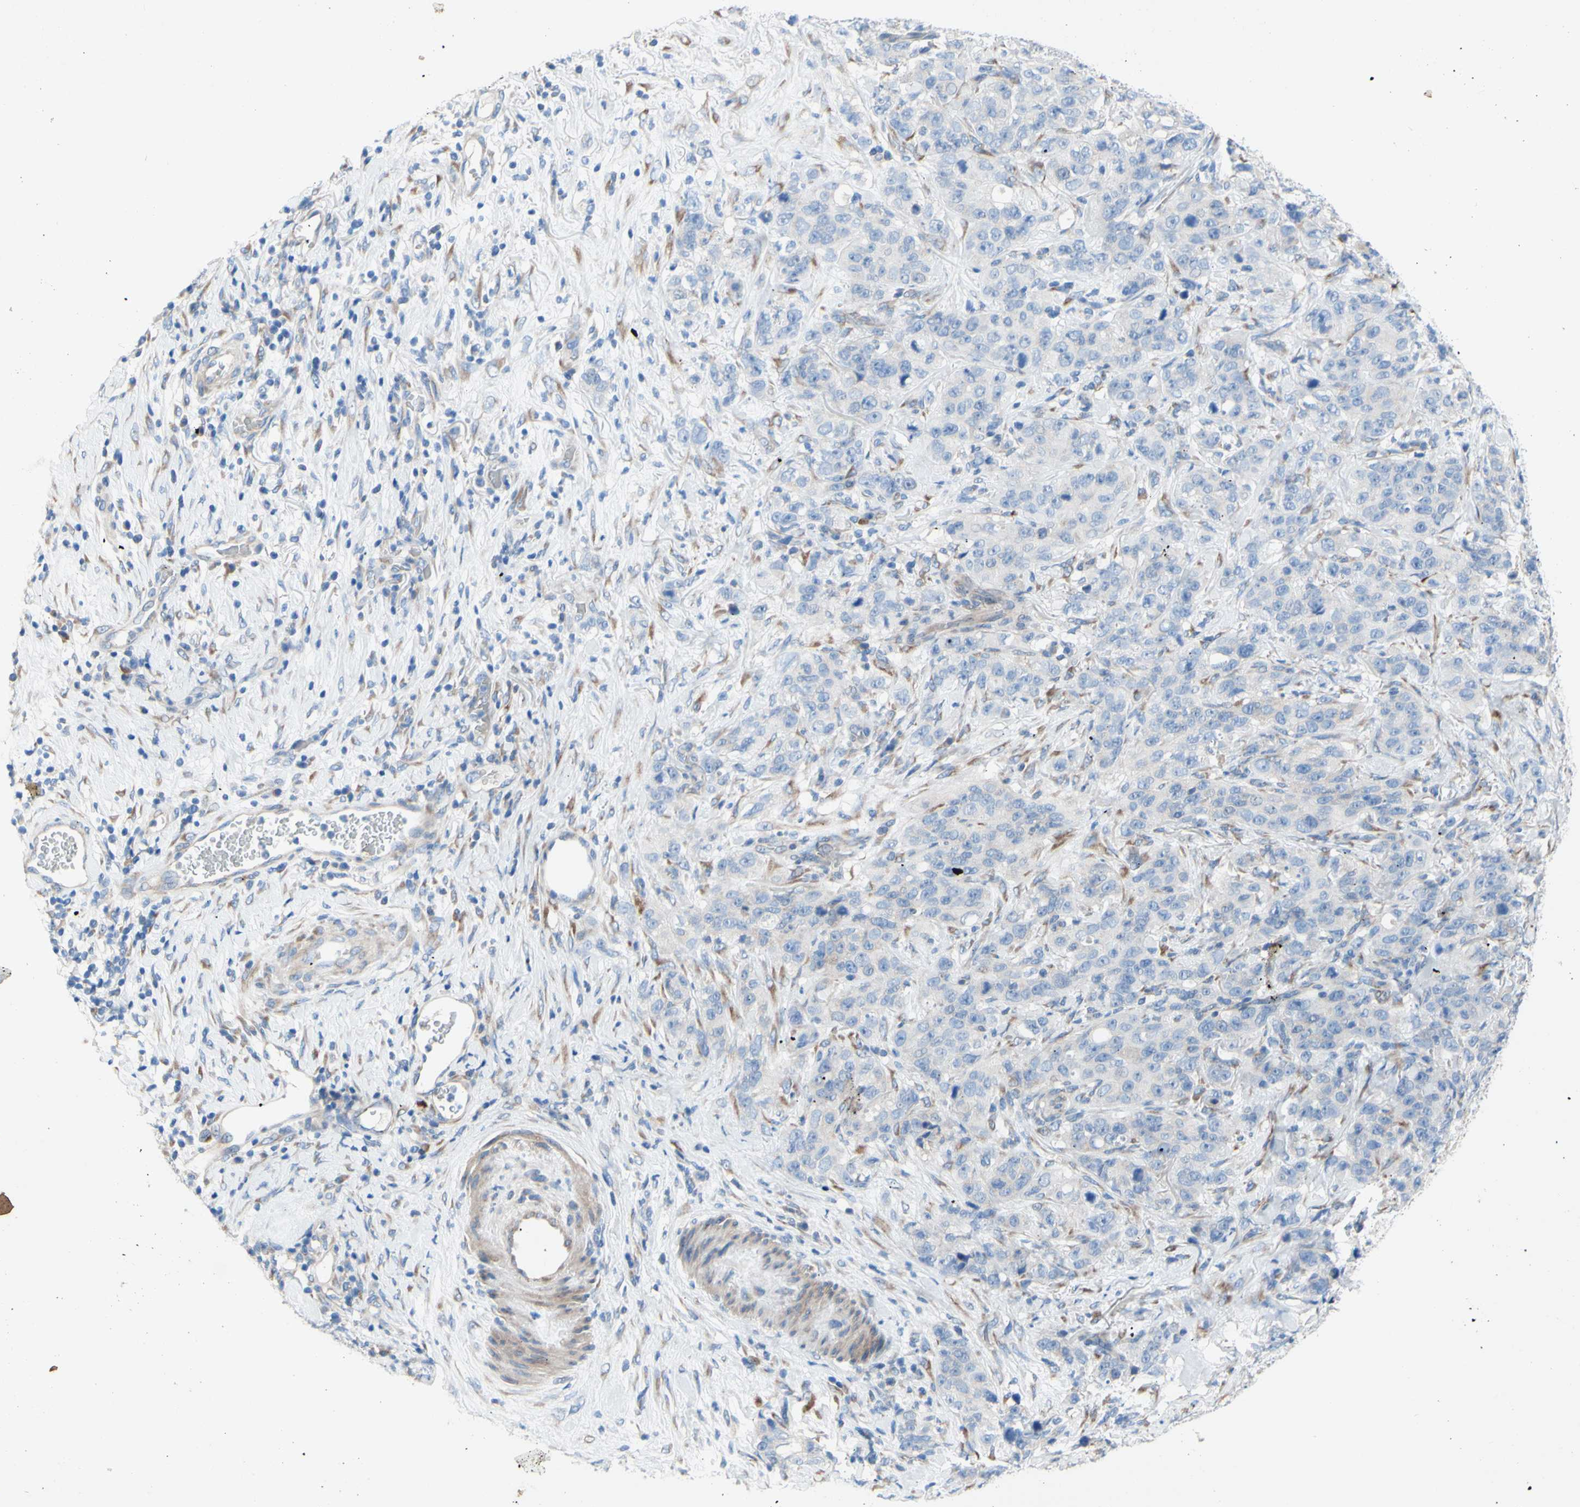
{"staining": {"intensity": "negative", "quantity": "none", "location": "none"}, "tissue": "stomach cancer", "cell_type": "Tumor cells", "image_type": "cancer", "snomed": [{"axis": "morphology", "description": "Adenocarcinoma, NOS"}, {"axis": "topography", "description": "Stomach"}], "caption": "Tumor cells are negative for brown protein staining in stomach cancer (adenocarcinoma). The staining is performed using DAB (3,3'-diaminobenzidine) brown chromogen with nuclei counter-stained in using hematoxylin.", "gene": "TMIGD2", "patient": {"sex": "male", "age": 48}}